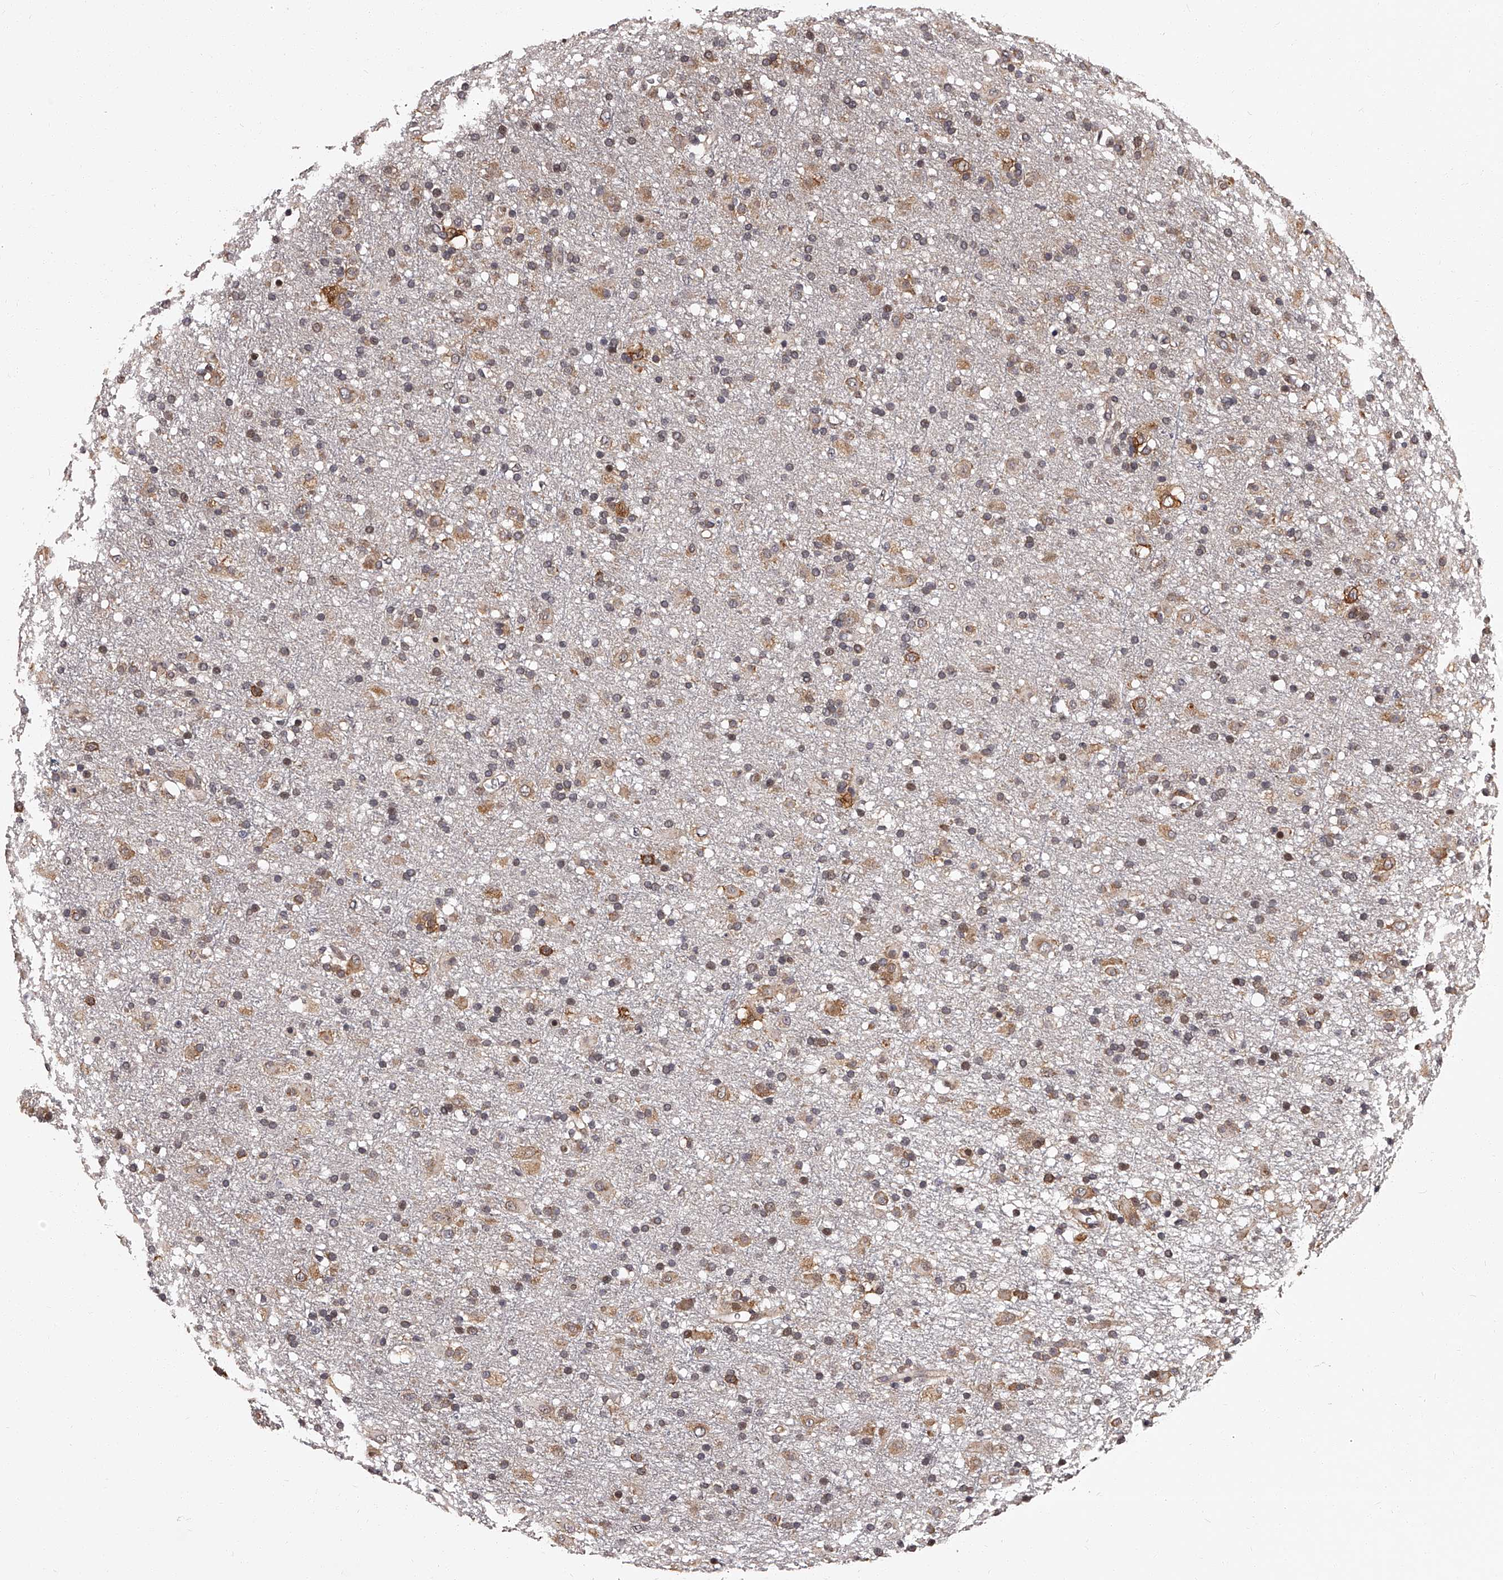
{"staining": {"intensity": "moderate", "quantity": "<25%", "location": "cytoplasmic/membranous"}, "tissue": "glioma", "cell_type": "Tumor cells", "image_type": "cancer", "snomed": [{"axis": "morphology", "description": "Glioma, malignant, Low grade"}, {"axis": "topography", "description": "Brain"}], "caption": "Glioma stained with a brown dye demonstrates moderate cytoplasmic/membranous positive staining in about <25% of tumor cells.", "gene": "RSC1A1", "patient": {"sex": "male", "age": 65}}